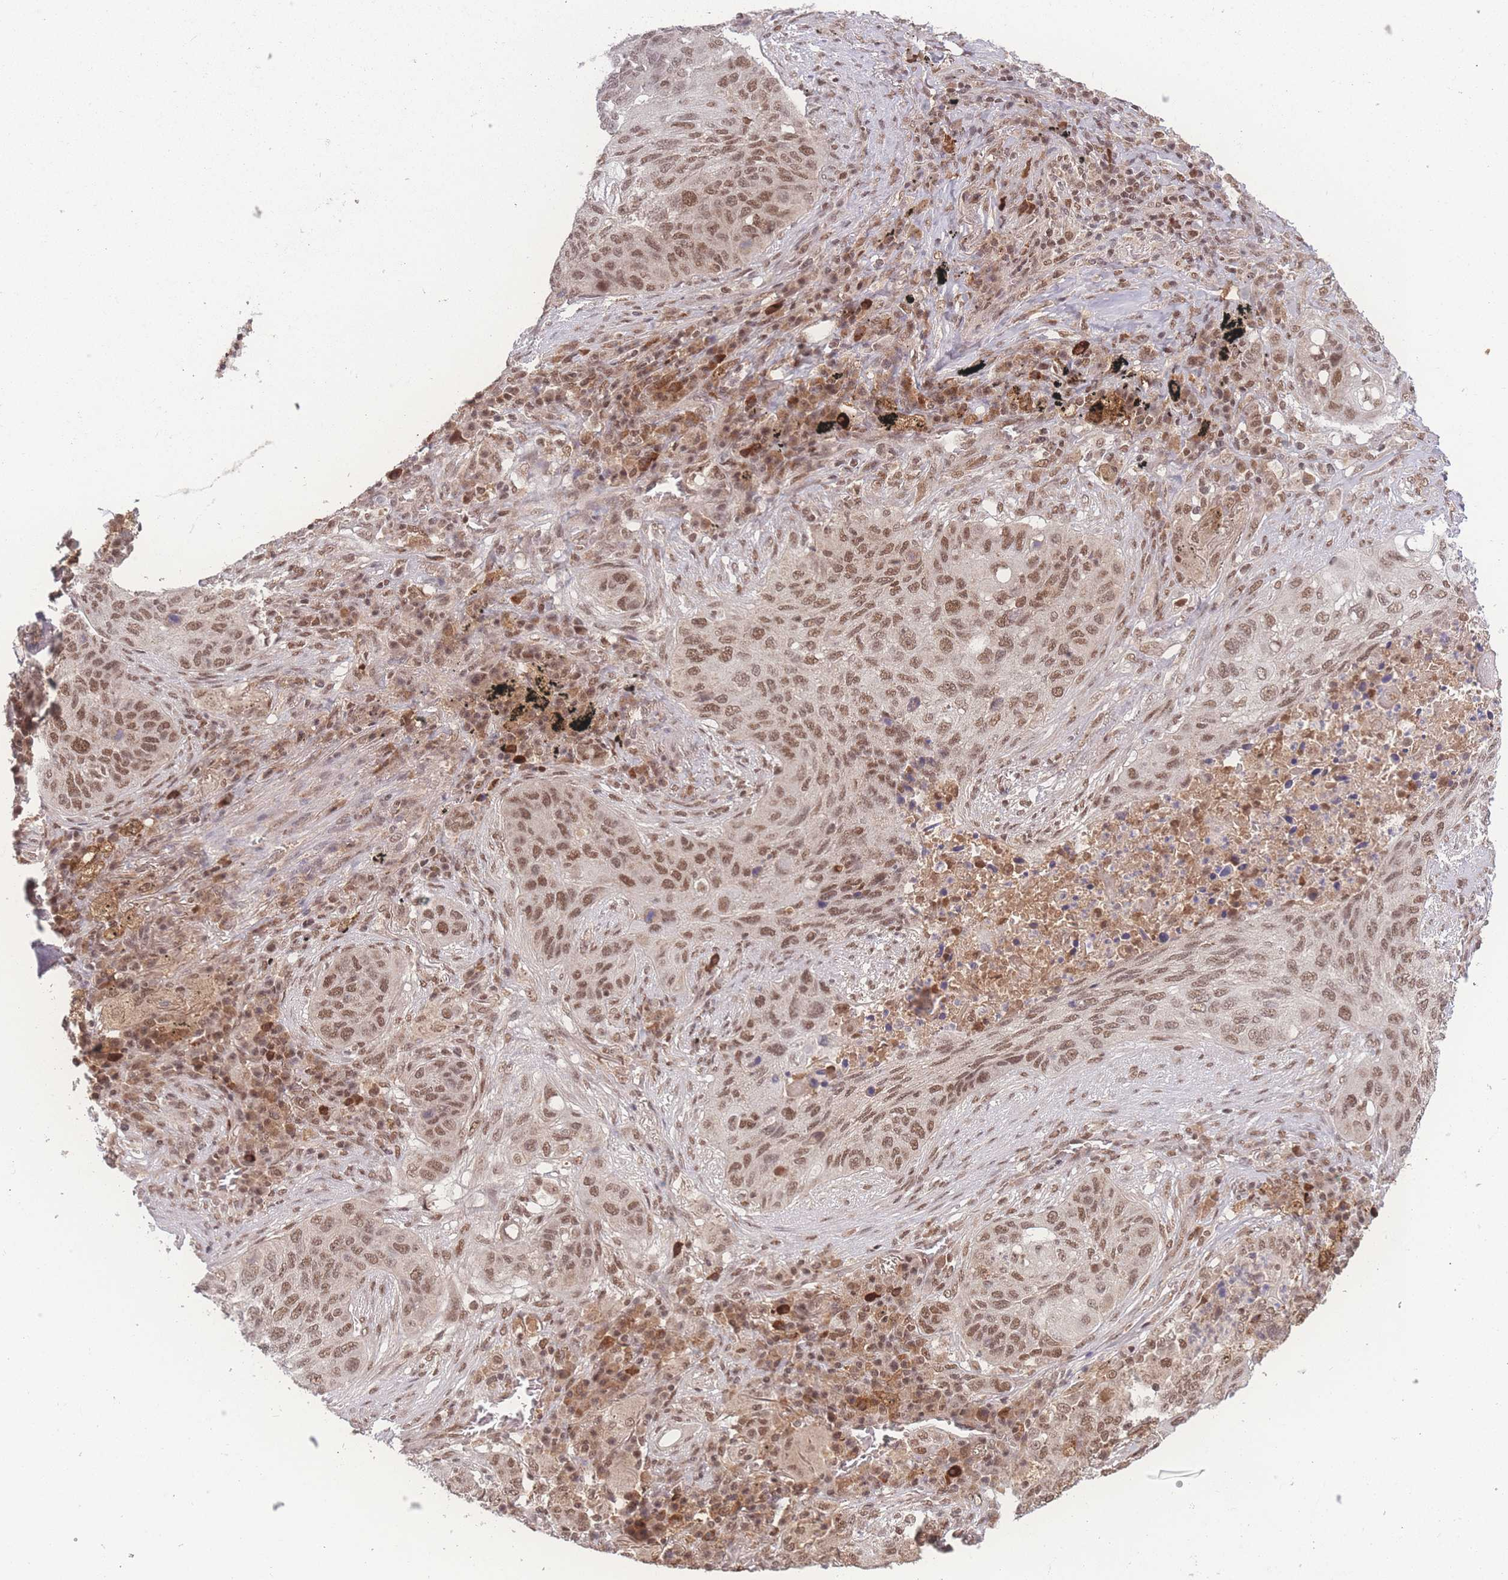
{"staining": {"intensity": "moderate", "quantity": ">75%", "location": "nuclear"}, "tissue": "lung cancer", "cell_type": "Tumor cells", "image_type": "cancer", "snomed": [{"axis": "morphology", "description": "Squamous cell carcinoma, NOS"}, {"axis": "topography", "description": "Lung"}], "caption": "This image reveals immunohistochemistry (IHC) staining of lung squamous cell carcinoma, with medium moderate nuclear expression in about >75% of tumor cells.", "gene": "RAVER1", "patient": {"sex": "female", "age": 63}}